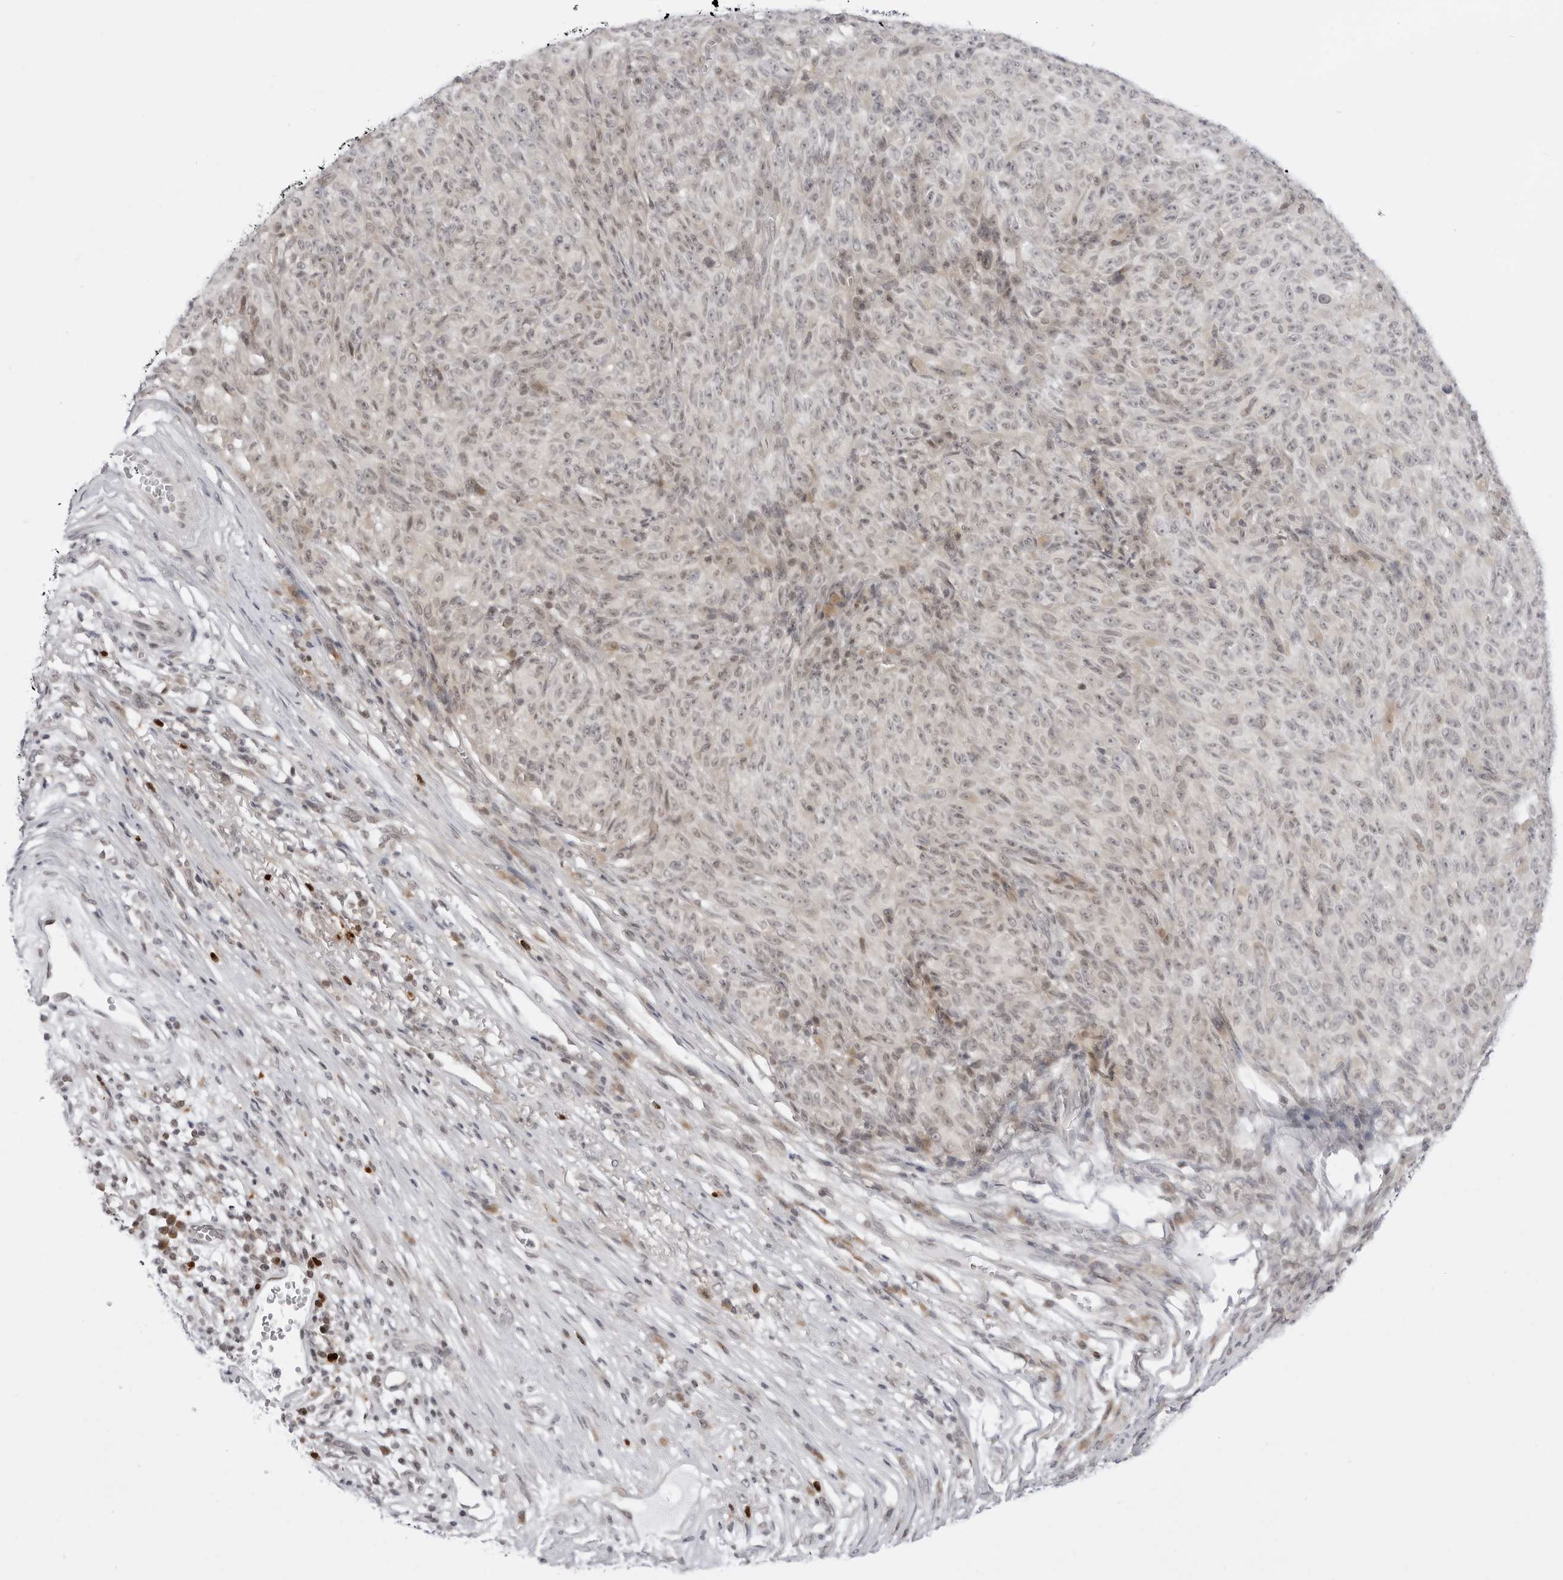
{"staining": {"intensity": "negative", "quantity": "none", "location": "none"}, "tissue": "melanoma", "cell_type": "Tumor cells", "image_type": "cancer", "snomed": [{"axis": "morphology", "description": "Malignant melanoma, NOS"}, {"axis": "topography", "description": "Skin"}], "caption": "Tumor cells show no significant protein positivity in malignant melanoma.", "gene": "PPP2R5C", "patient": {"sex": "female", "age": 82}}